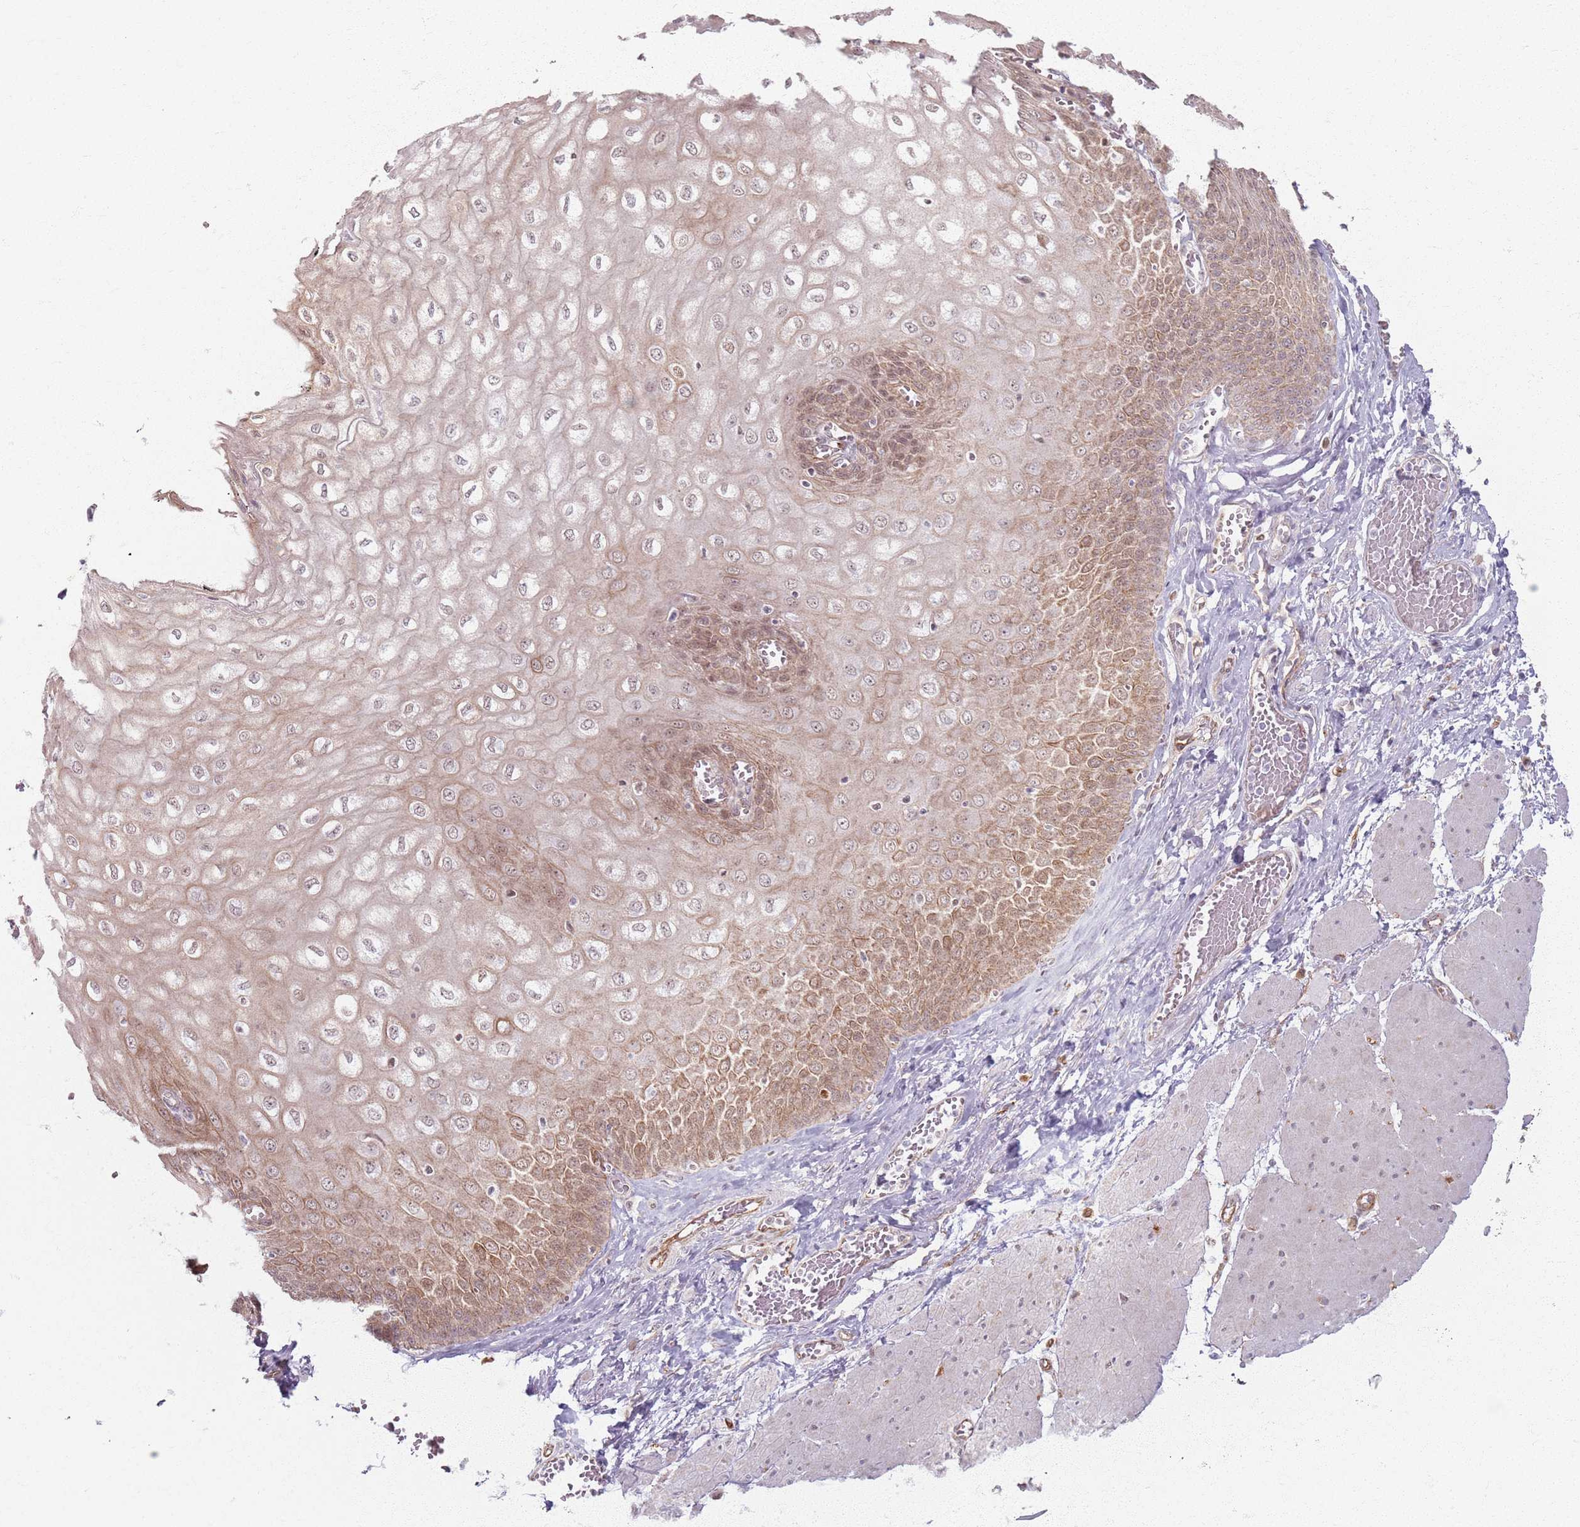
{"staining": {"intensity": "moderate", "quantity": "25%-75%", "location": "cytoplasmic/membranous,nuclear"}, "tissue": "esophagus", "cell_type": "Squamous epithelial cells", "image_type": "normal", "snomed": [{"axis": "morphology", "description": "Normal tissue, NOS"}, {"axis": "topography", "description": "Esophagus"}], "caption": "Approximately 25%-75% of squamous epithelial cells in normal human esophagus exhibit moderate cytoplasmic/membranous,nuclear protein staining as visualized by brown immunohistochemical staining.", "gene": "KCNA5", "patient": {"sex": "male", "age": 60}}